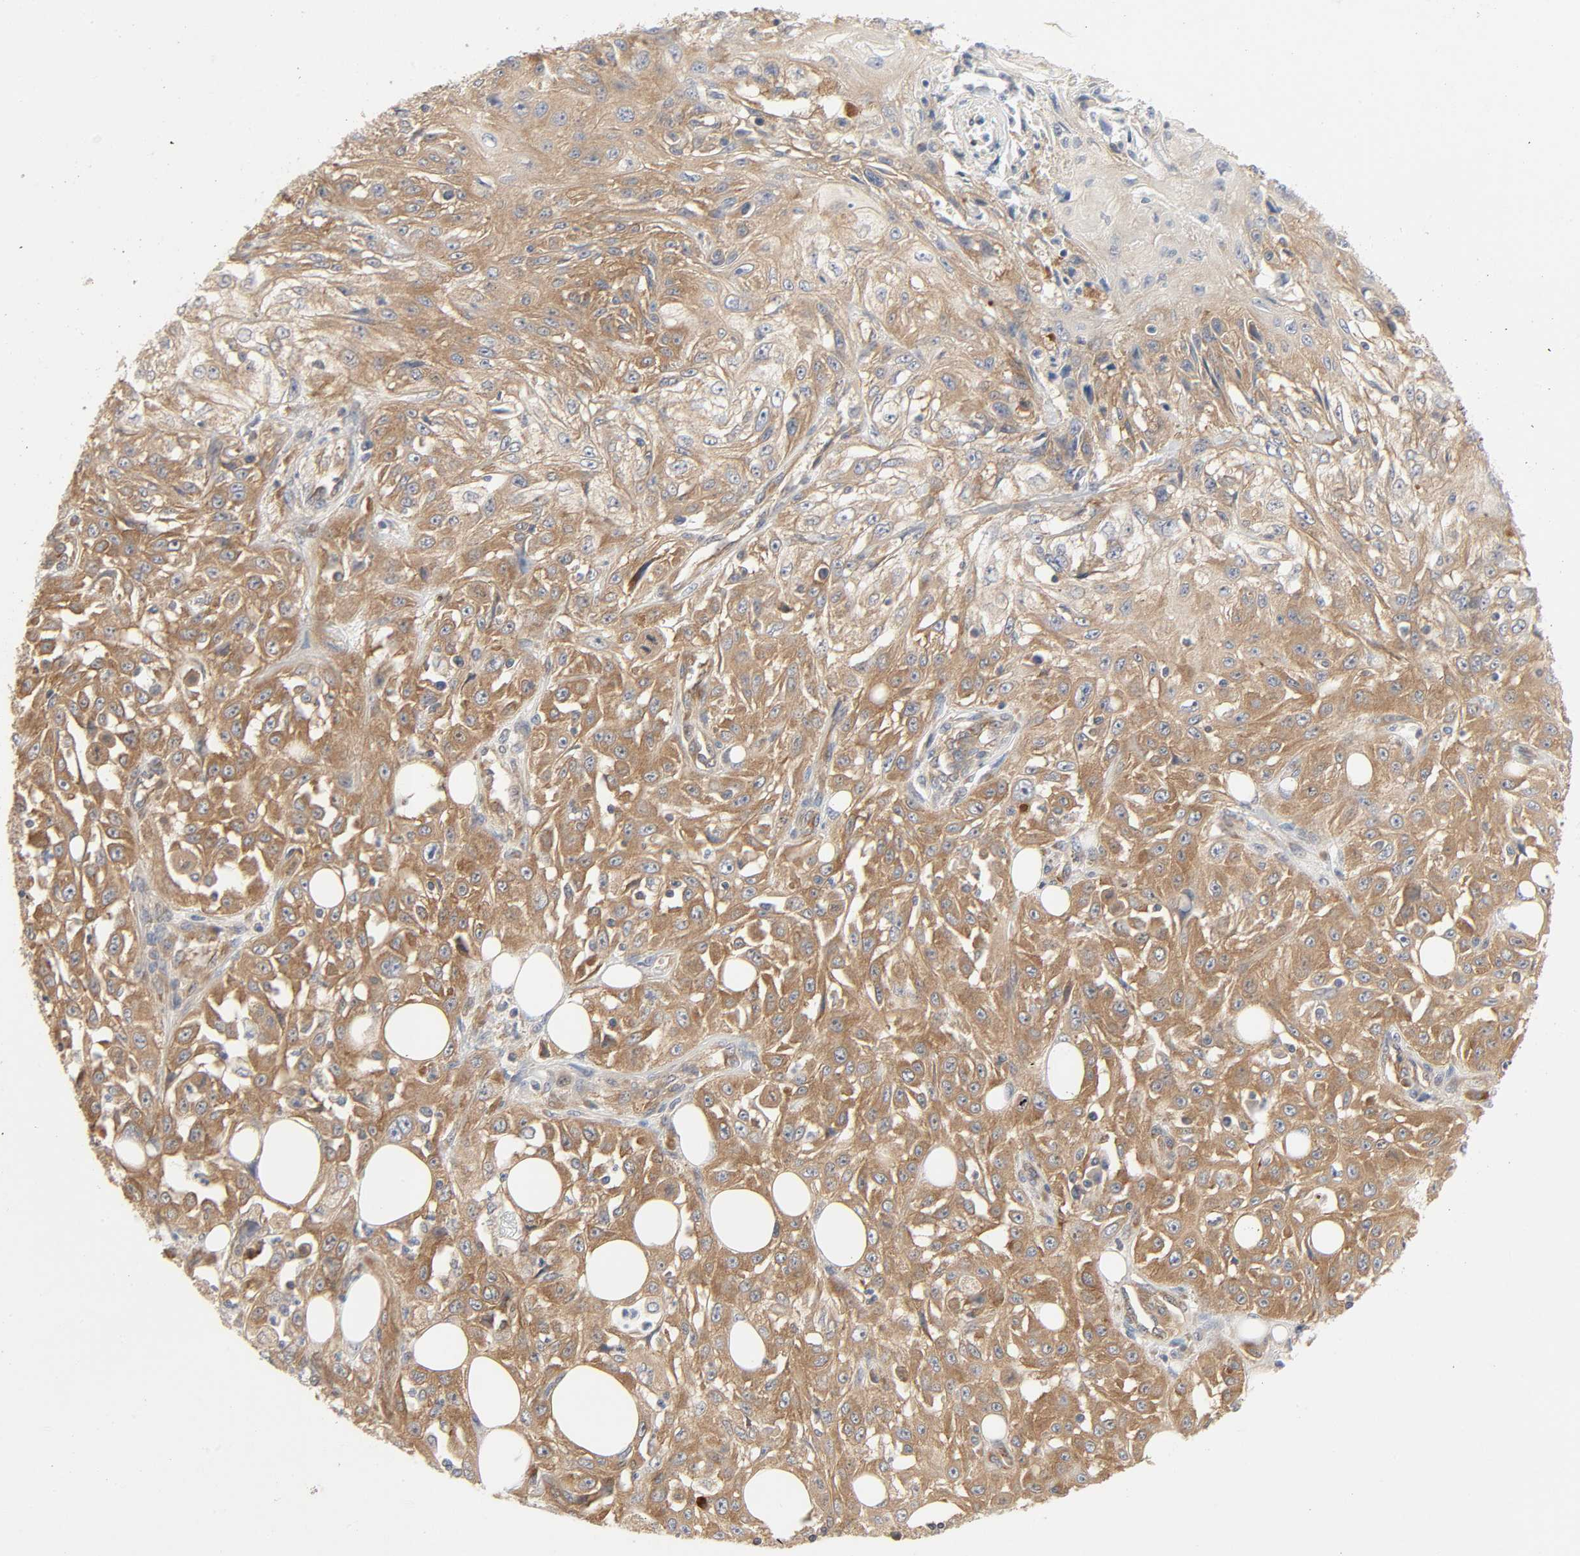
{"staining": {"intensity": "moderate", "quantity": ">75%", "location": "cytoplasmic/membranous"}, "tissue": "skin cancer", "cell_type": "Tumor cells", "image_type": "cancer", "snomed": [{"axis": "morphology", "description": "Squamous cell carcinoma, NOS"}, {"axis": "topography", "description": "Skin"}], "caption": "An image of human squamous cell carcinoma (skin) stained for a protein demonstrates moderate cytoplasmic/membranous brown staining in tumor cells.", "gene": "SCHIP1", "patient": {"sex": "male", "age": 75}}